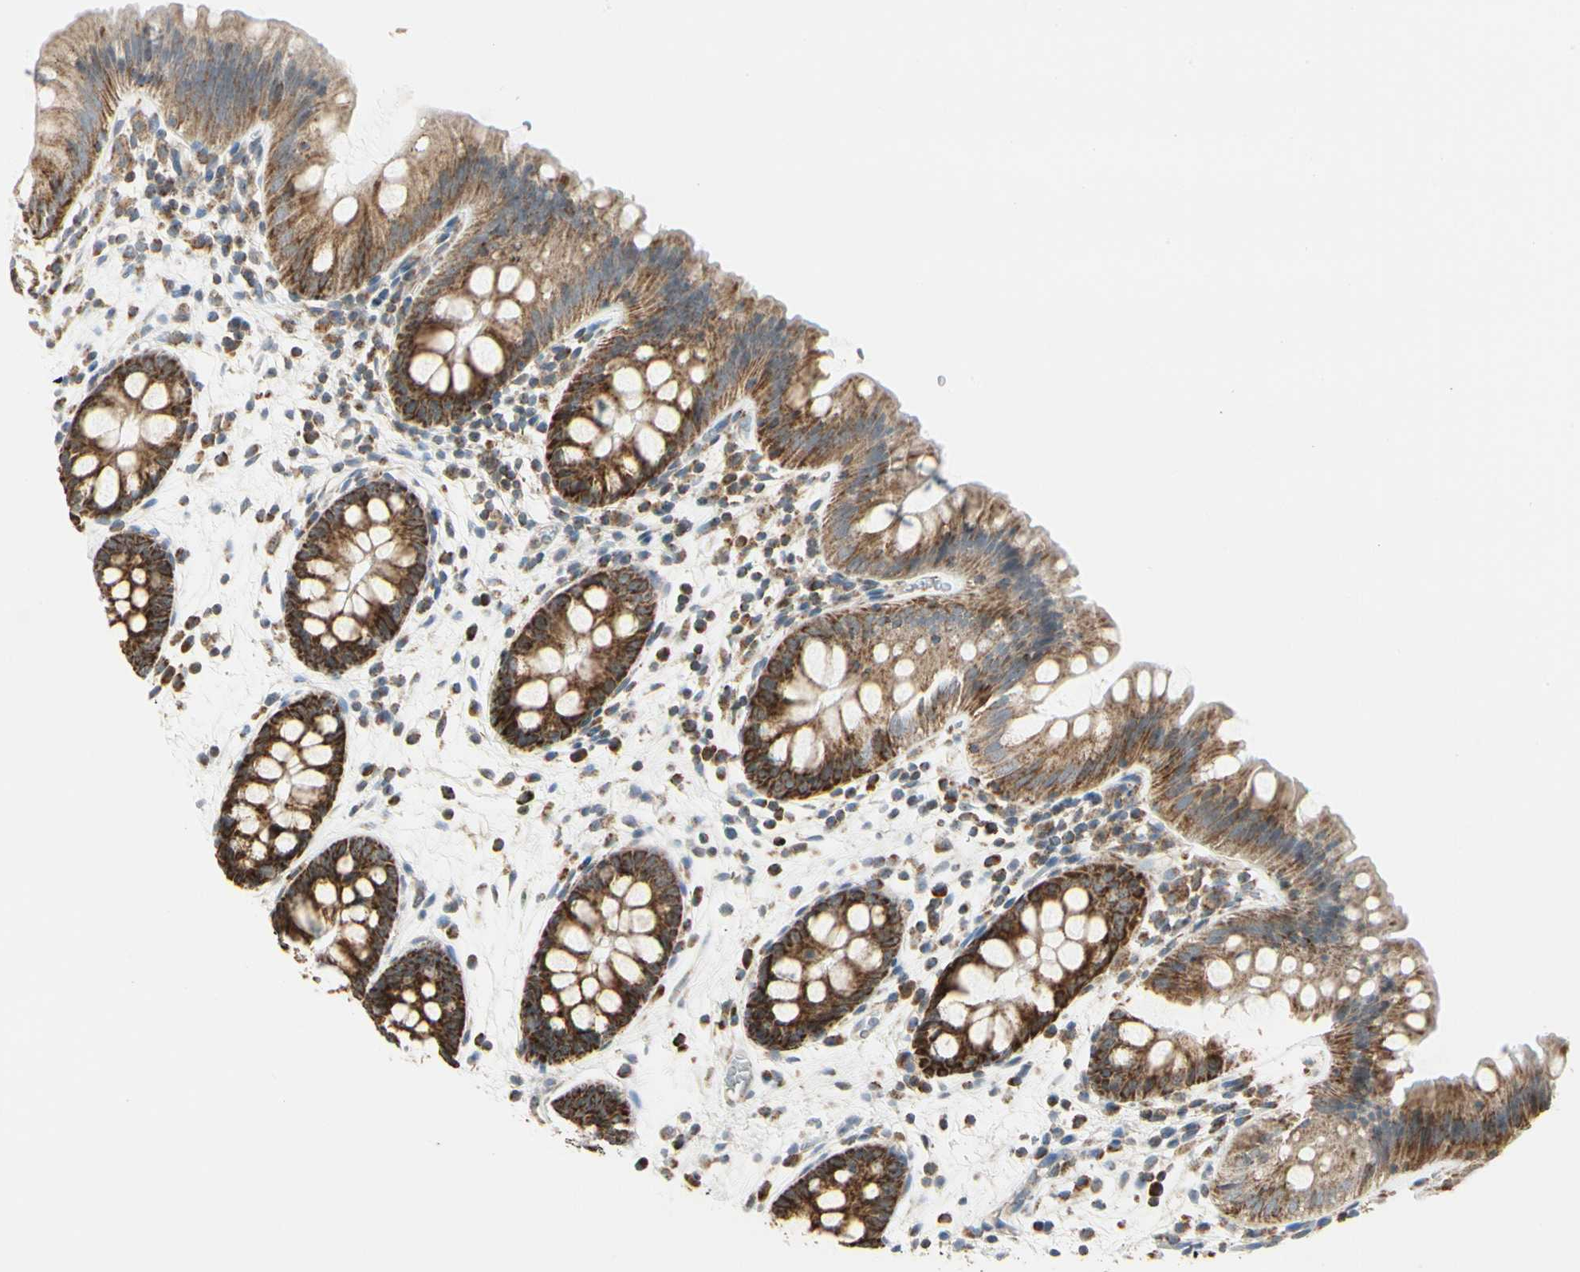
{"staining": {"intensity": "negative", "quantity": "none", "location": "none"}, "tissue": "colon", "cell_type": "Endothelial cells", "image_type": "normal", "snomed": [{"axis": "morphology", "description": "Normal tissue, NOS"}, {"axis": "topography", "description": "Smooth muscle"}, {"axis": "topography", "description": "Colon"}], "caption": "Endothelial cells are negative for brown protein staining in benign colon. Brightfield microscopy of immunohistochemistry stained with DAB (brown) and hematoxylin (blue), captured at high magnification.", "gene": "ANKS6", "patient": {"sex": "male", "age": 67}}